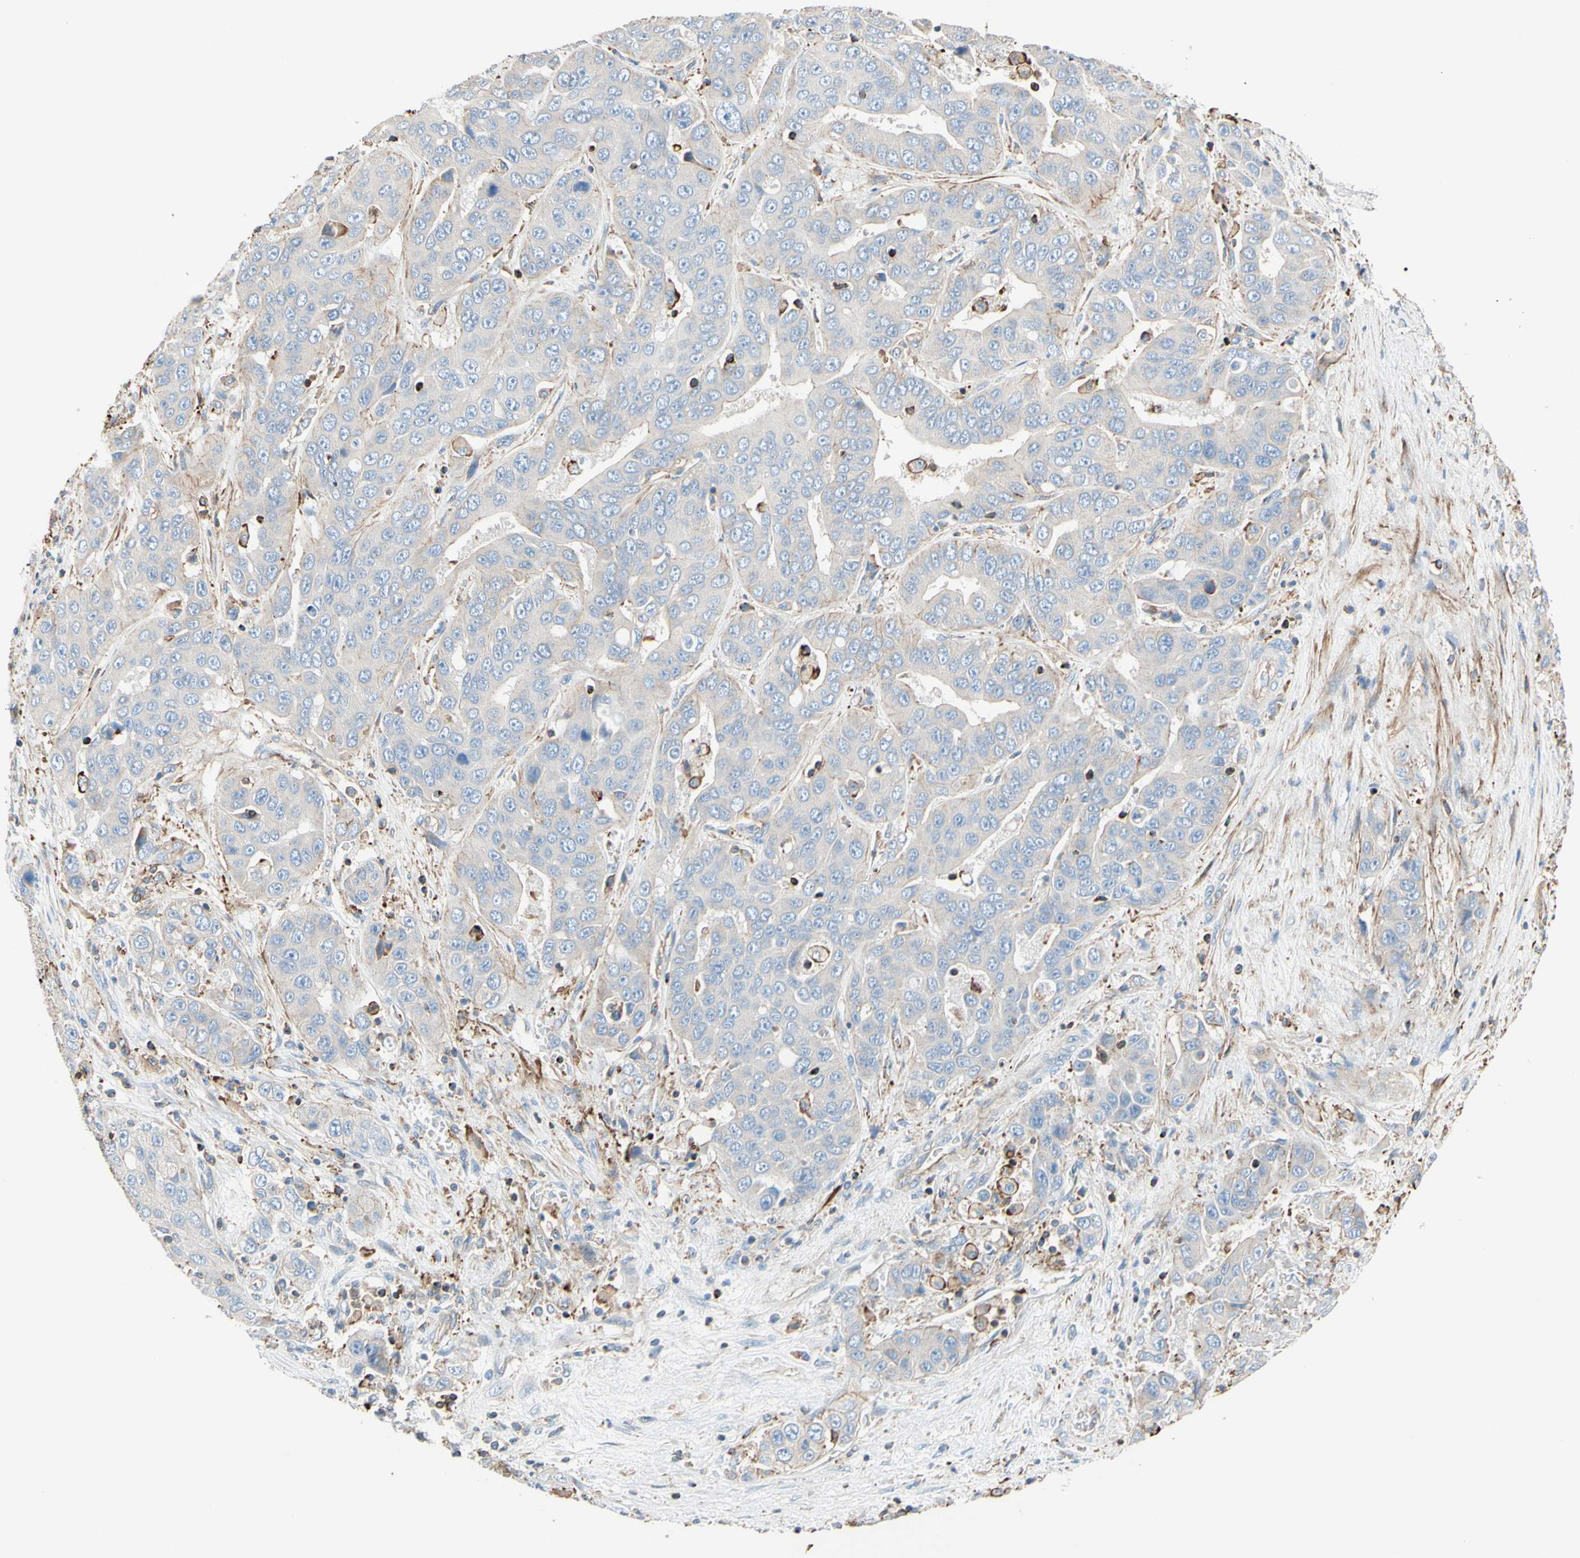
{"staining": {"intensity": "negative", "quantity": "none", "location": "none"}, "tissue": "liver cancer", "cell_type": "Tumor cells", "image_type": "cancer", "snomed": [{"axis": "morphology", "description": "Cholangiocarcinoma"}, {"axis": "topography", "description": "Liver"}], "caption": "The immunohistochemistry image has no significant staining in tumor cells of liver cancer (cholangiocarcinoma) tissue. (Immunohistochemistry (ihc), brightfield microscopy, high magnification).", "gene": "SEMA4C", "patient": {"sex": "female", "age": 52}}